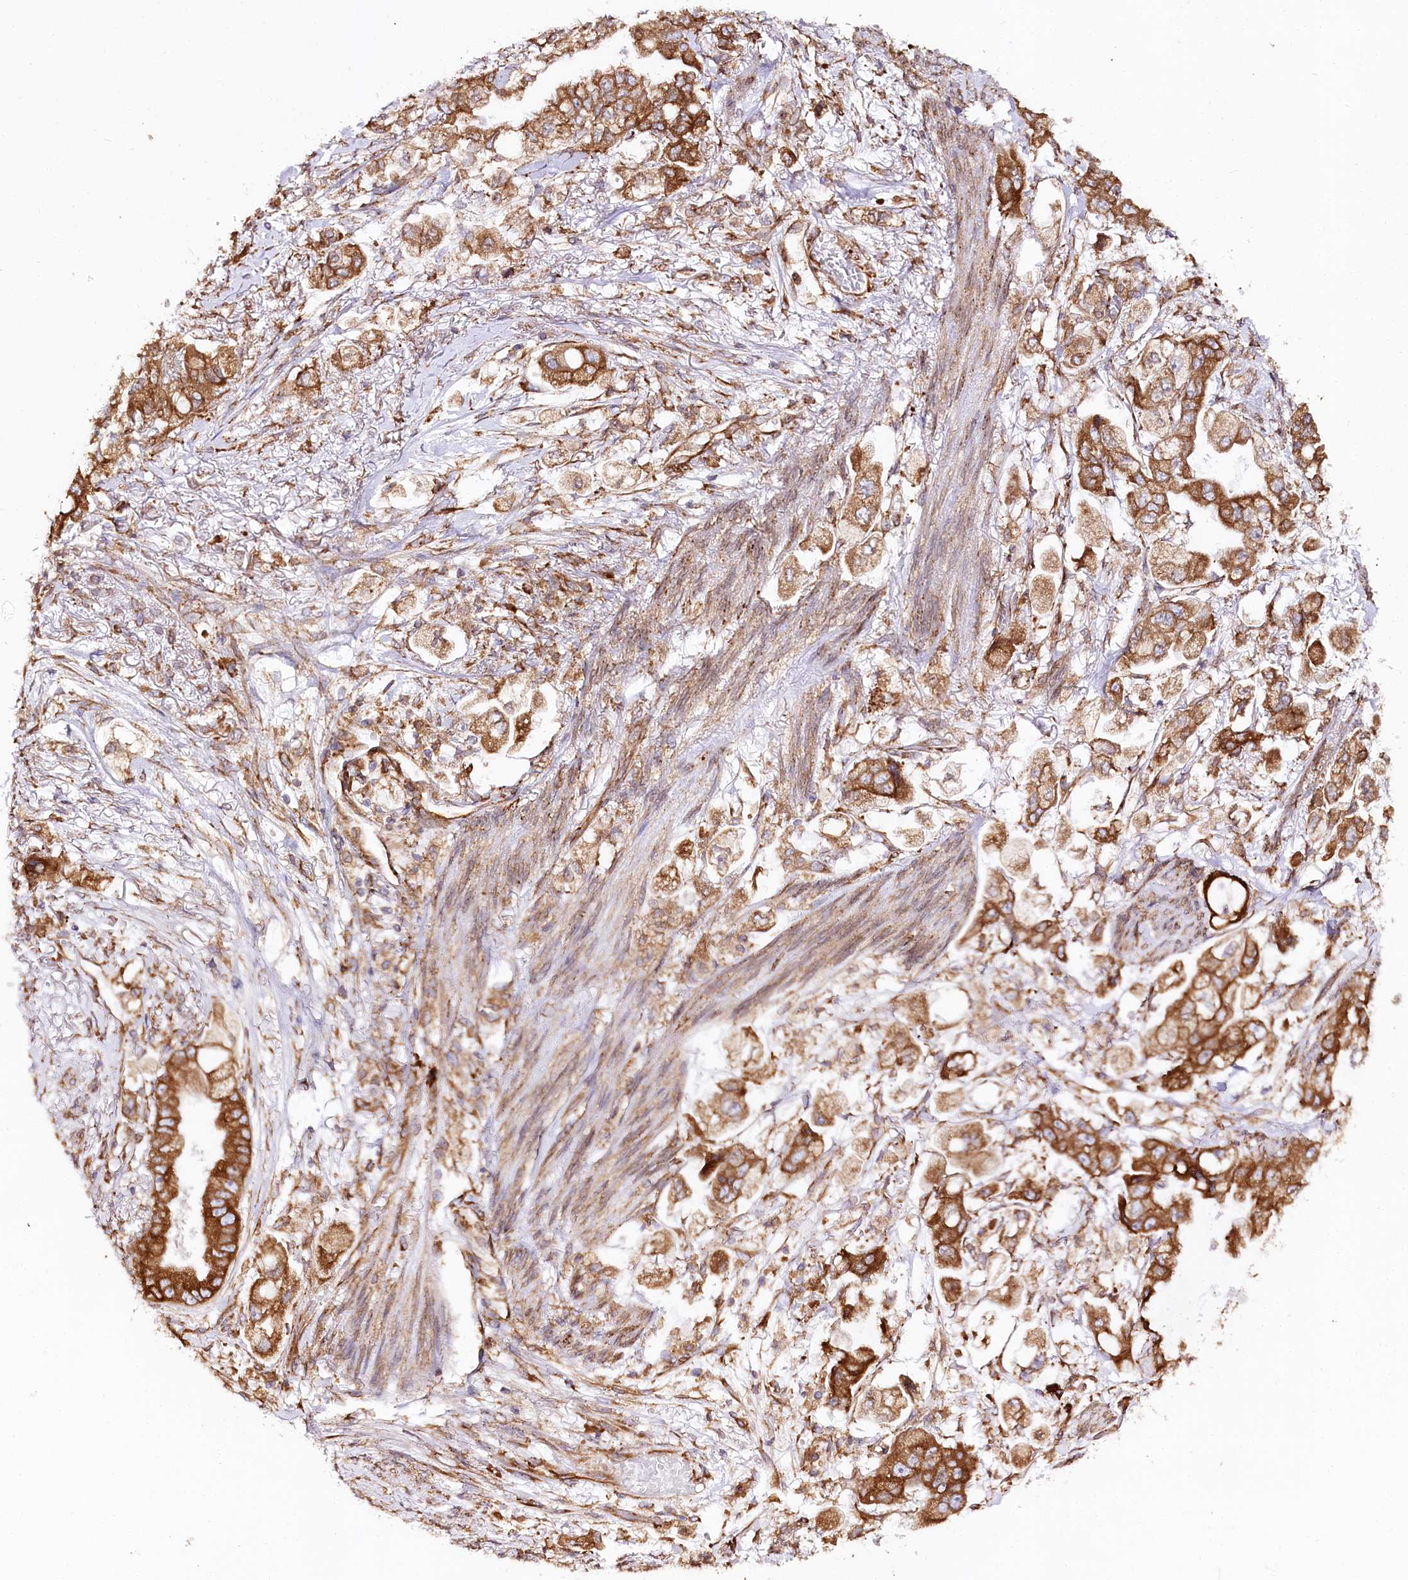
{"staining": {"intensity": "strong", "quantity": ">75%", "location": "cytoplasmic/membranous"}, "tissue": "stomach cancer", "cell_type": "Tumor cells", "image_type": "cancer", "snomed": [{"axis": "morphology", "description": "Adenocarcinoma, NOS"}, {"axis": "topography", "description": "Stomach"}], "caption": "Immunohistochemical staining of human adenocarcinoma (stomach) demonstrates high levels of strong cytoplasmic/membranous positivity in approximately >75% of tumor cells.", "gene": "CNPY2", "patient": {"sex": "male", "age": 62}}